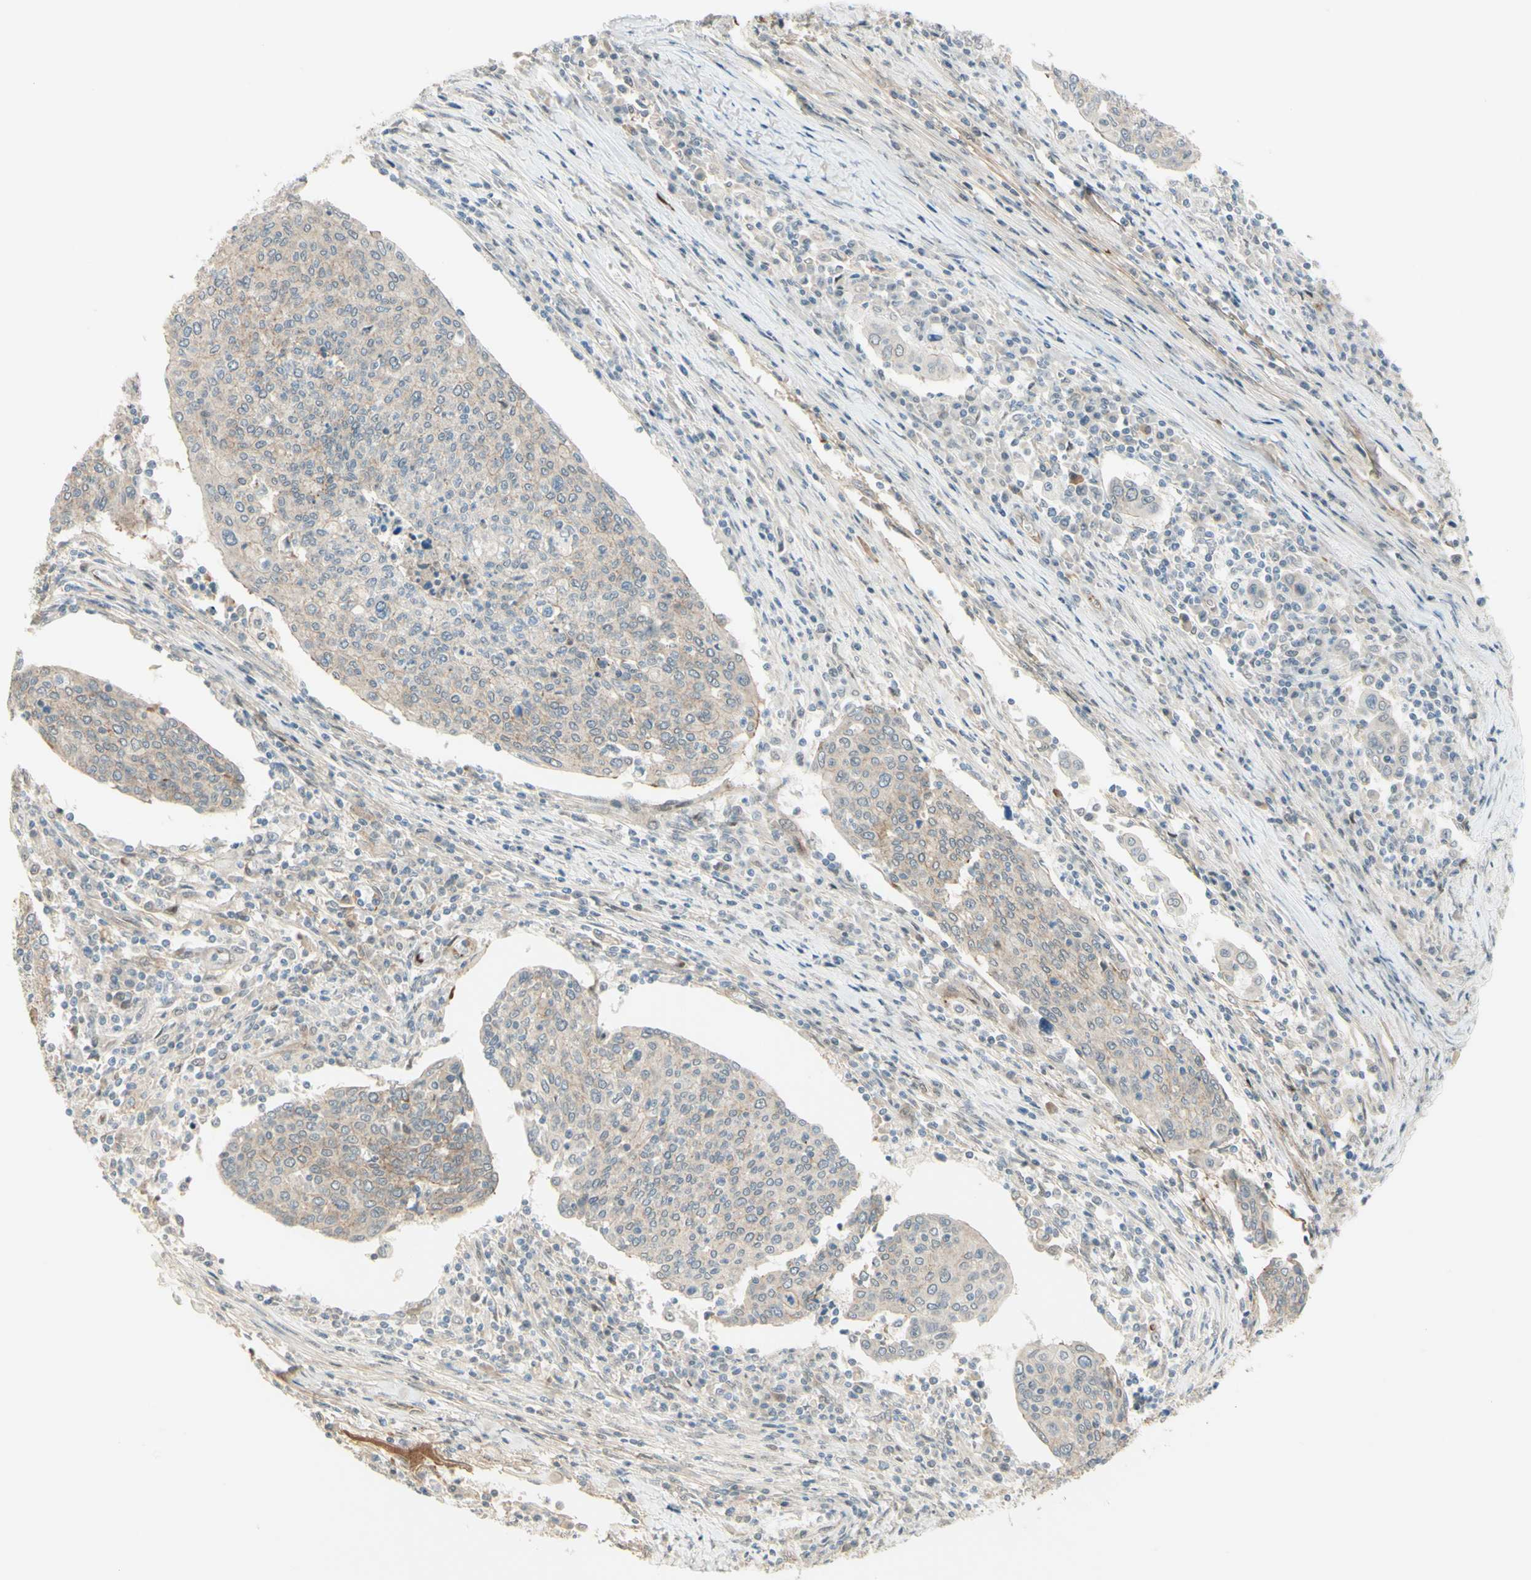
{"staining": {"intensity": "weak", "quantity": "<25%", "location": "cytoplasmic/membranous"}, "tissue": "cervical cancer", "cell_type": "Tumor cells", "image_type": "cancer", "snomed": [{"axis": "morphology", "description": "Squamous cell carcinoma, NOS"}, {"axis": "topography", "description": "Cervix"}], "caption": "Immunohistochemical staining of cervical squamous cell carcinoma shows no significant expression in tumor cells.", "gene": "ANGPT2", "patient": {"sex": "female", "age": 40}}